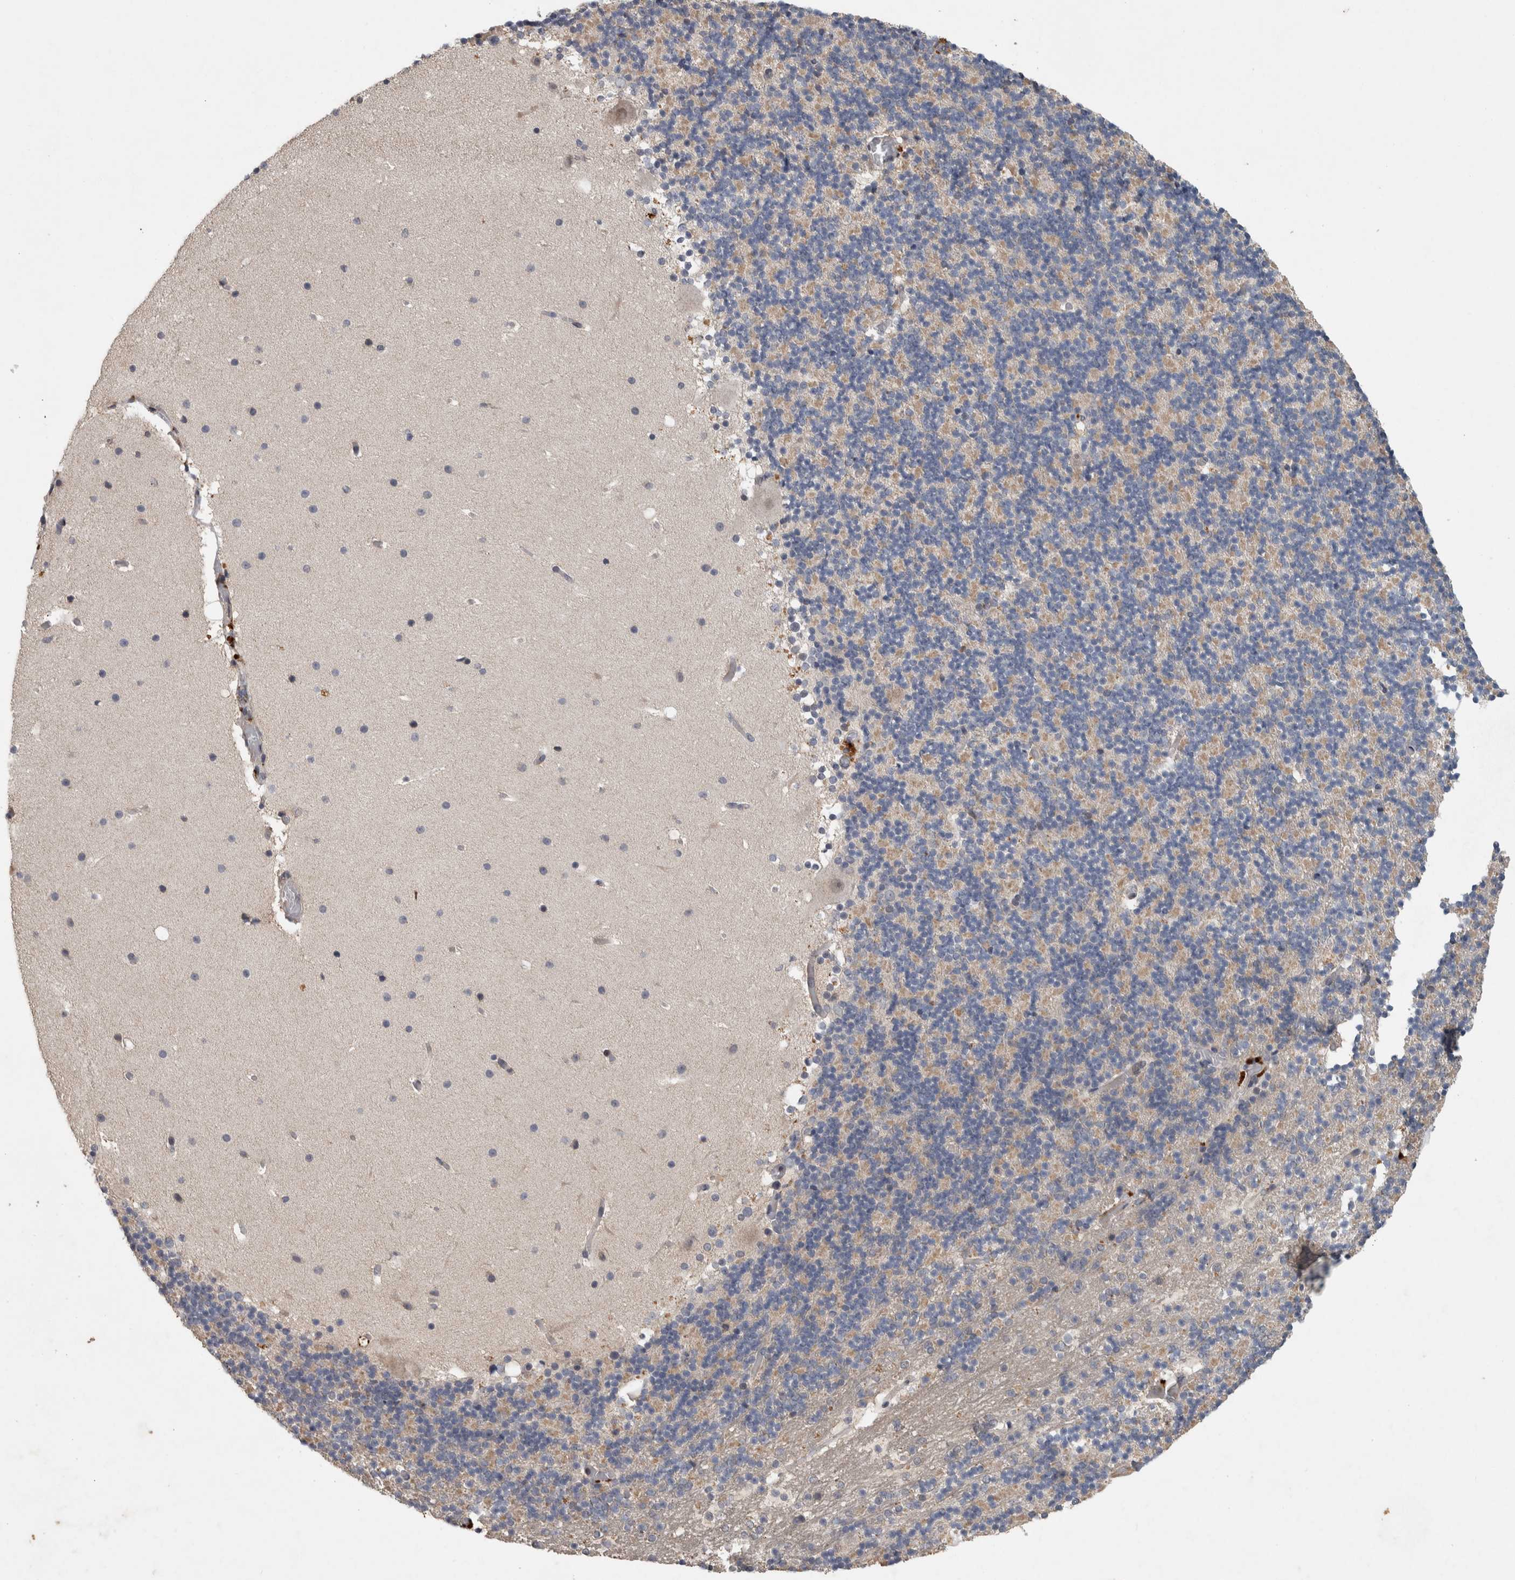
{"staining": {"intensity": "negative", "quantity": "none", "location": "none"}, "tissue": "cerebellum", "cell_type": "Cells in granular layer", "image_type": "normal", "snomed": [{"axis": "morphology", "description": "Normal tissue, NOS"}, {"axis": "topography", "description": "Cerebellum"}], "caption": "Unremarkable cerebellum was stained to show a protein in brown. There is no significant positivity in cells in granular layer.", "gene": "CHRM3", "patient": {"sex": "male", "age": 57}}